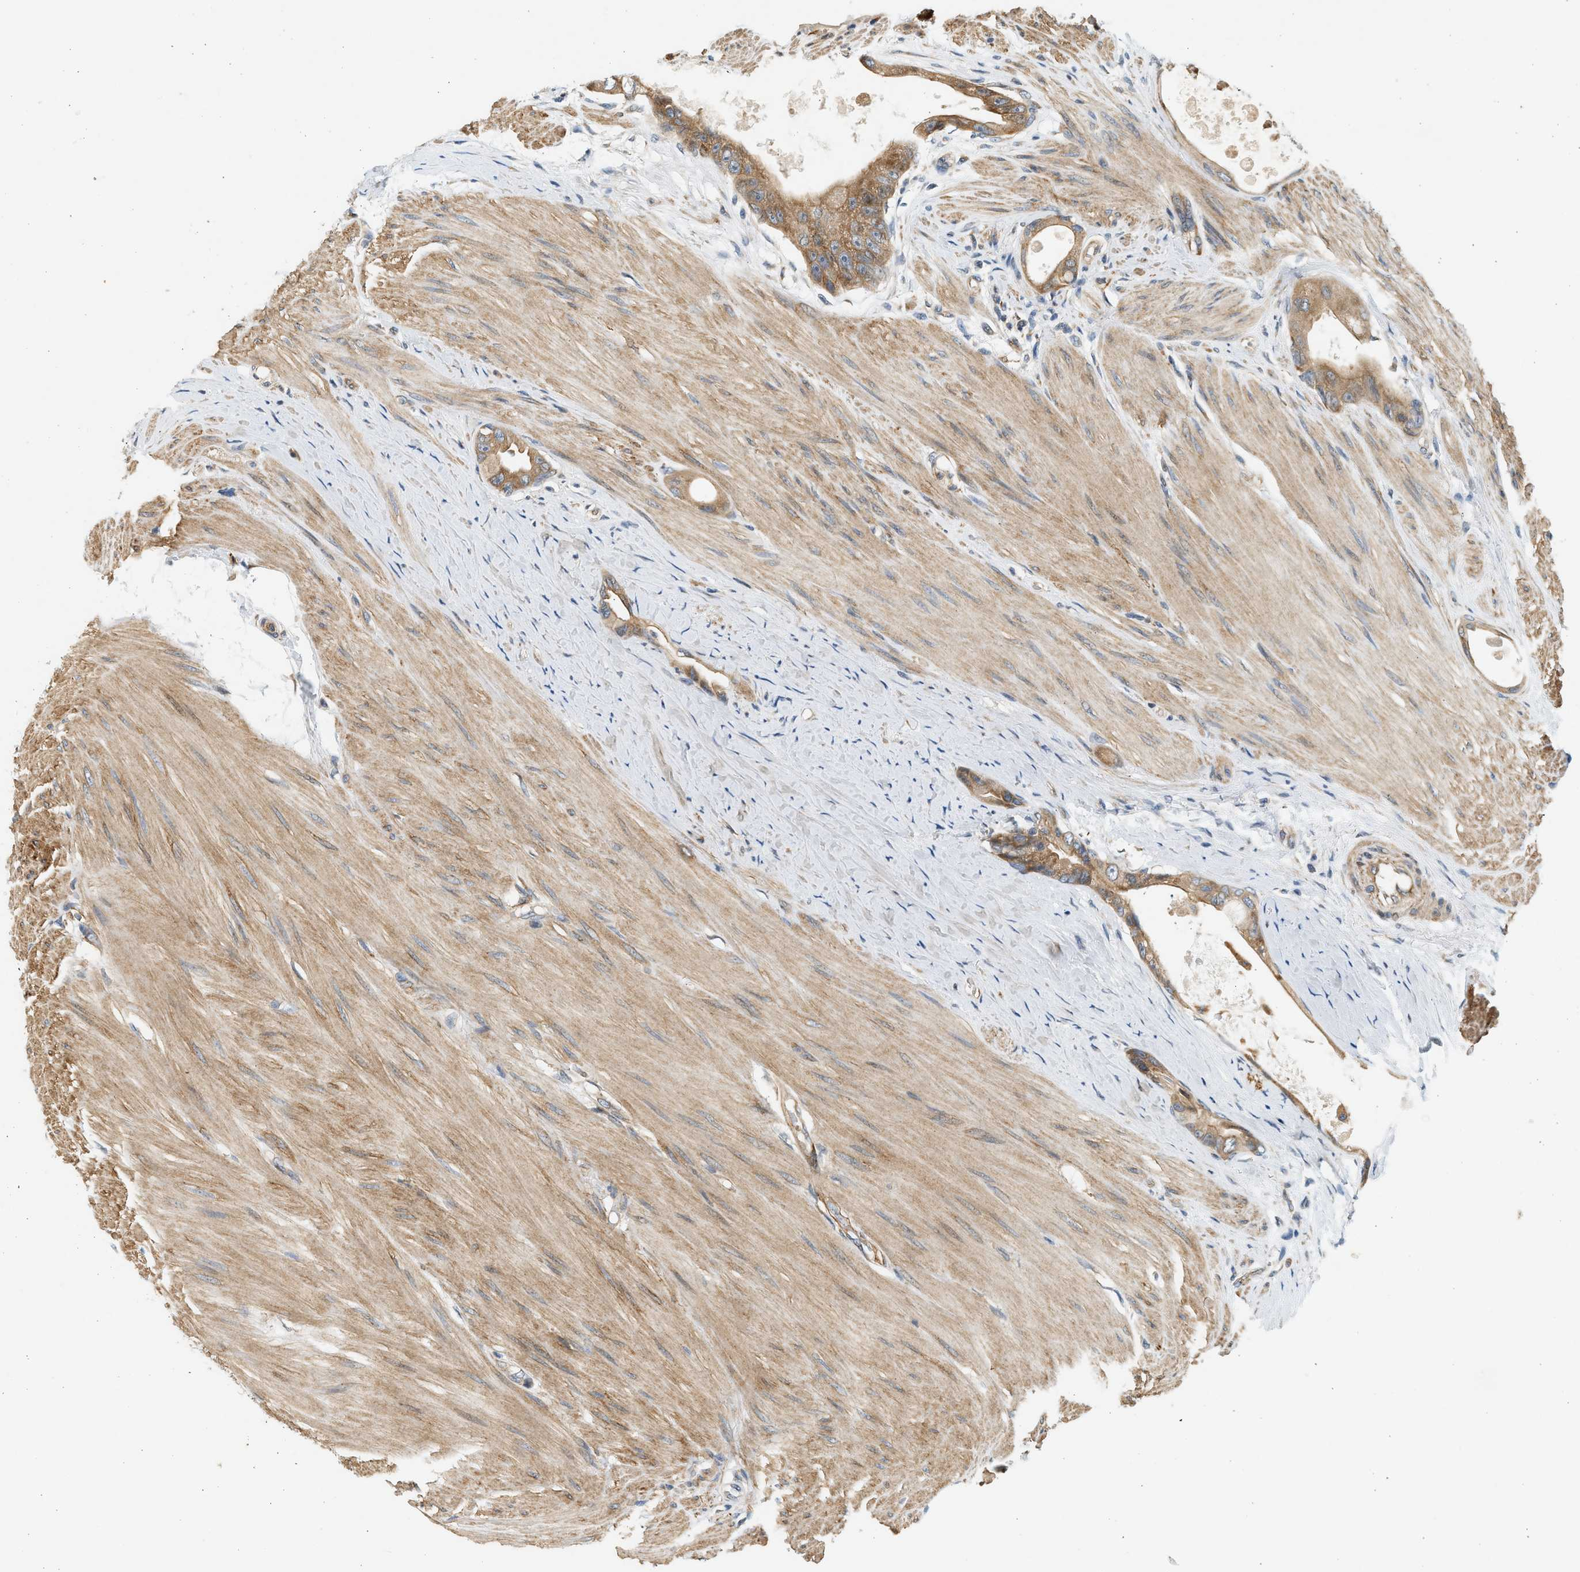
{"staining": {"intensity": "moderate", "quantity": ">75%", "location": "cytoplasmic/membranous"}, "tissue": "colorectal cancer", "cell_type": "Tumor cells", "image_type": "cancer", "snomed": [{"axis": "morphology", "description": "Adenocarcinoma, NOS"}, {"axis": "topography", "description": "Rectum"}], "caption": "Immunohistochemistry photomicrograph of human colorectal adenocarcinoma stained for a protein (brown), which shows medium levels of moderate cytoplasmic/membranous expression in approximately >75% of tumor cells.", "gene": "KDELR2", "patient": {"sex": "male", "age": 51}}